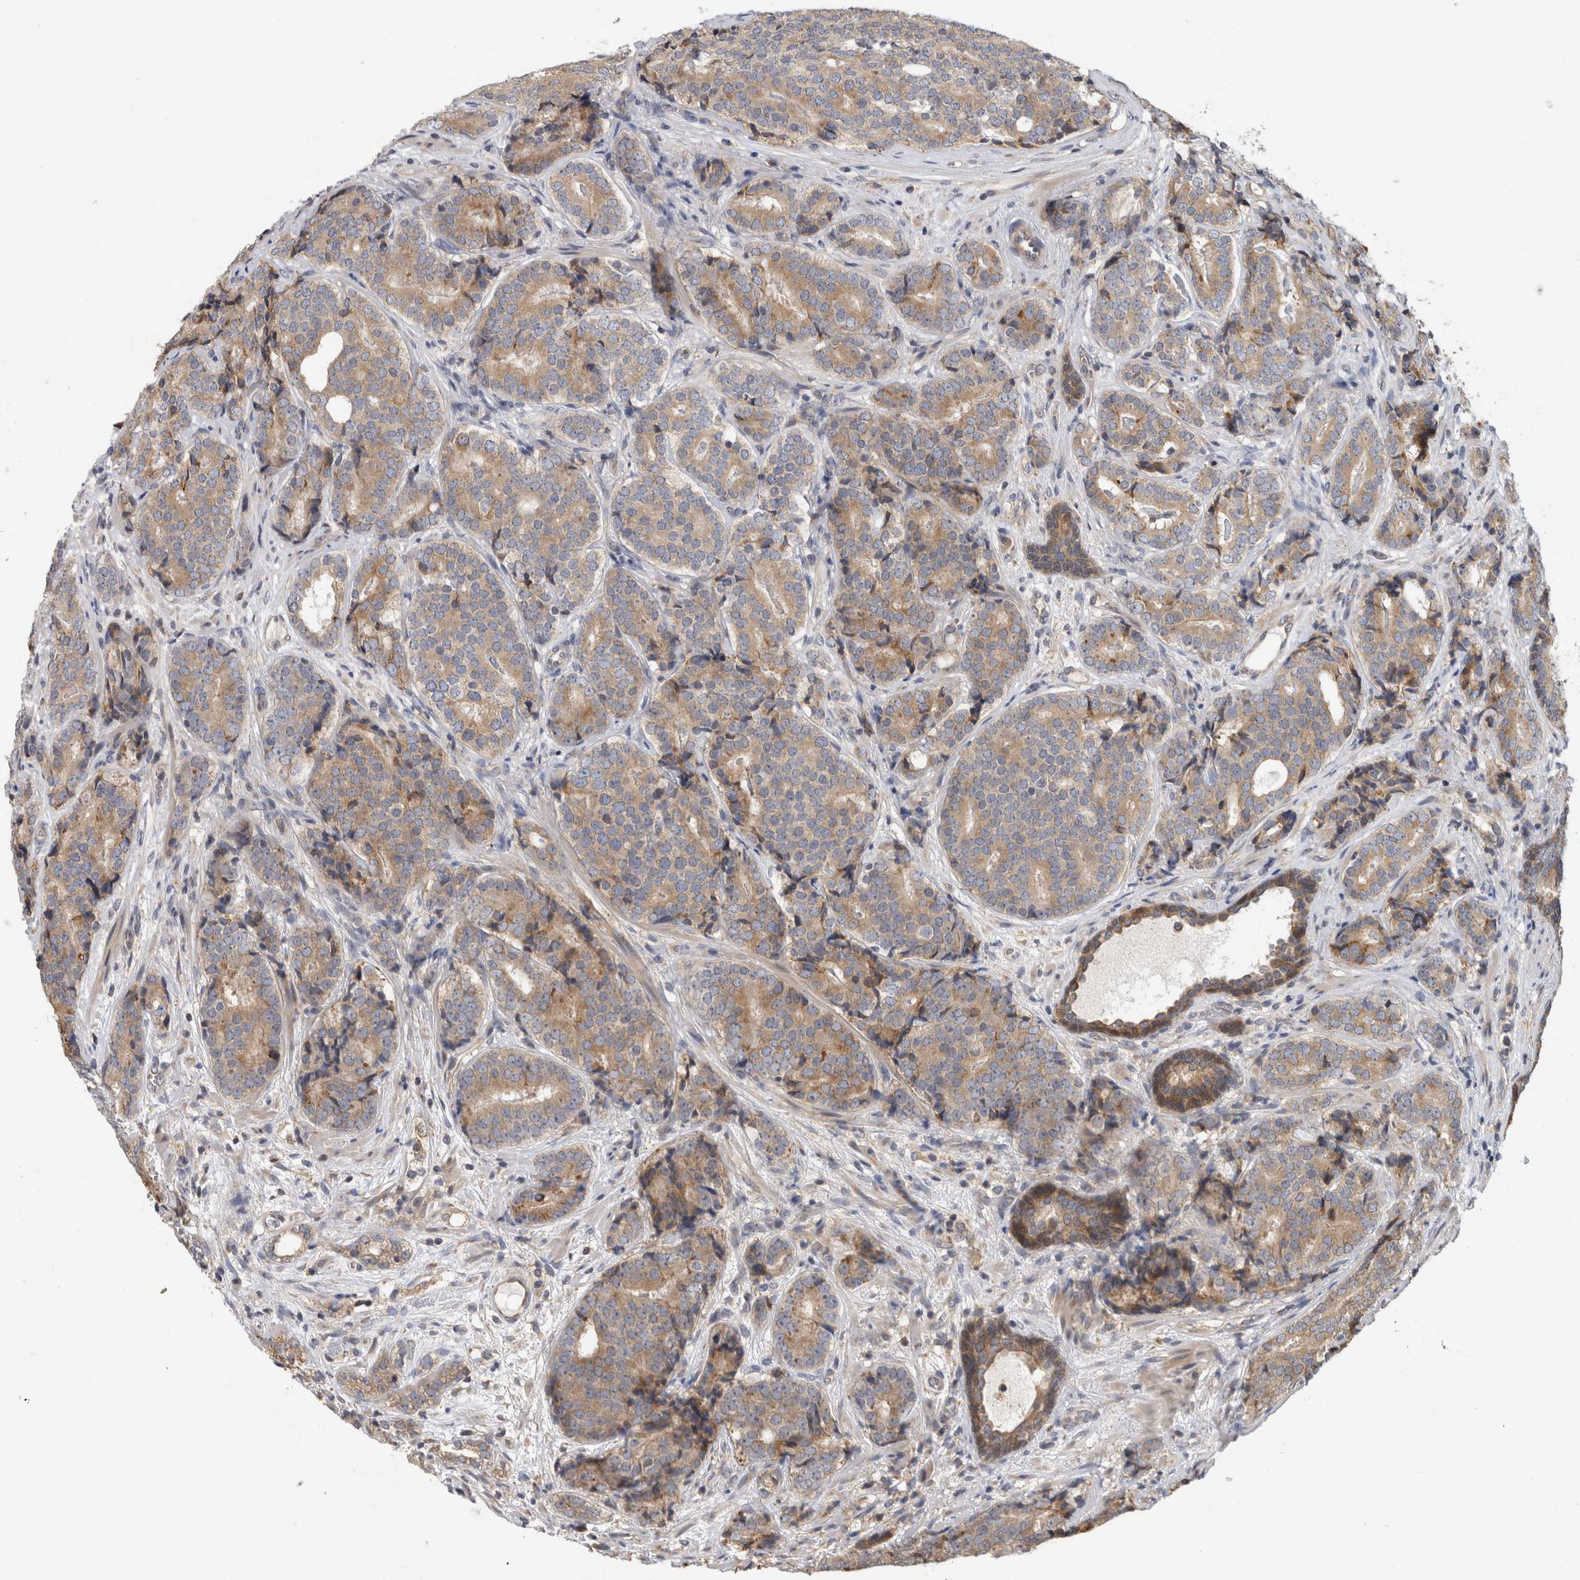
{"staining": {"intensity": "moderate", "quantity": ">75%", "location": "cytoplasmic/membranous"}, "tissue": "prostate cancer", "cell_type": "Tumor cells", "image_type": "cancer", "snomed": [{"axis": "morphology", "description": "Adenocarcinoma, High grade"}, {"axis": "topography", "description": "Prostate"}], "caption": "Prostate cancer tissue reveals moderate cytoplasmic/membranous expression in approximately >75% of tumor cells, visualized by immunohistochemistry.", "gene": "PARP6", "patient": {"sex": "male", "age": 56}}